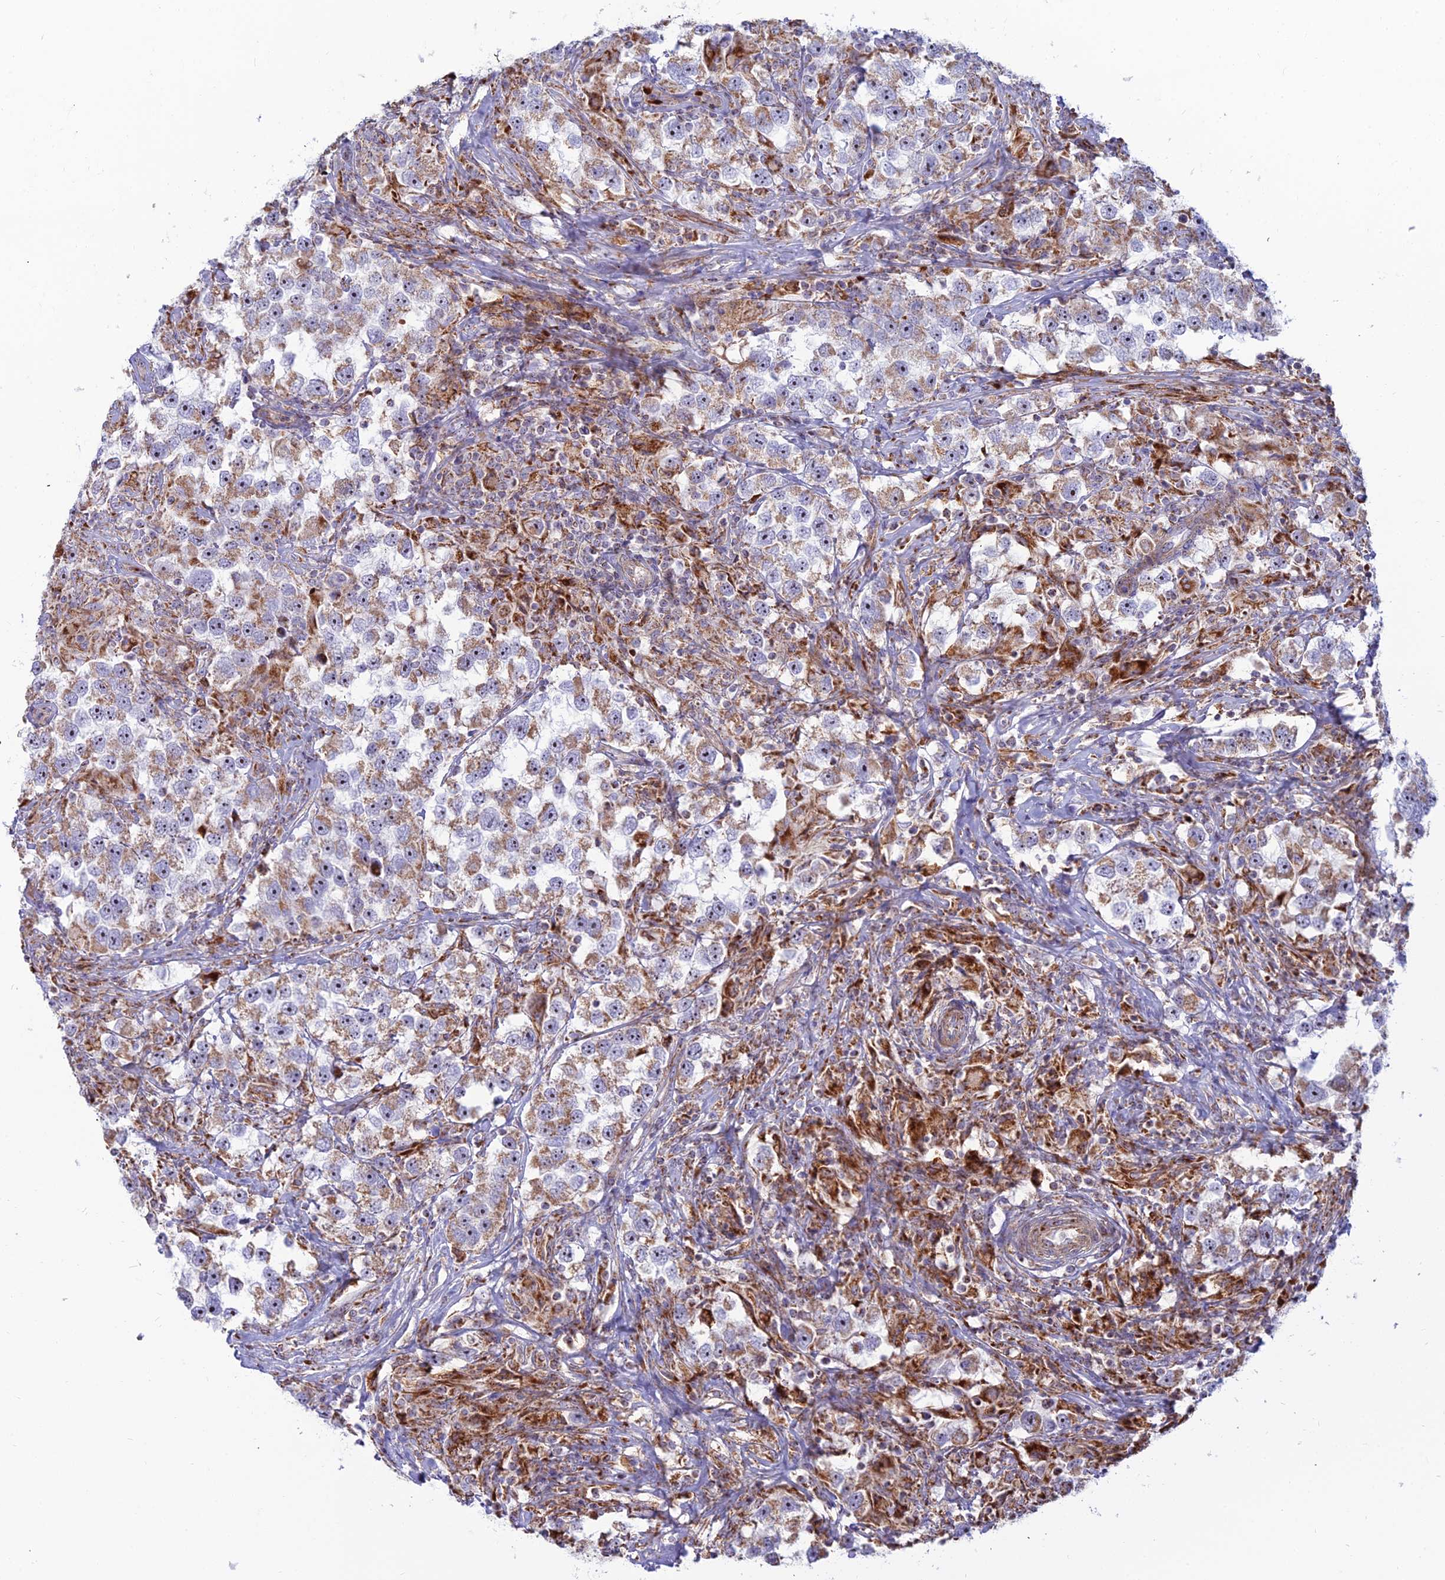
{"staining": {"intensity": "moderate", "quantity": ">75%", "location": "cytoplasmic/membranous"}, "tissue": "testis cancer", "cell_type": "Tumor cells", "image_type": "cancer", "snomed": [{"axis": "morphology", "description": "Seminoma, NOS"}, {"axis": "topography", "description": "Testis"}], "caption": "Testis seminoma tissue reveals moderate cytoplasmic/membranous staining in approximately >75% of tumor cells, visualized by immunohistochemistry.", "gene": "SLC35F4", "patient": {"sex": "male", "age": 46}}